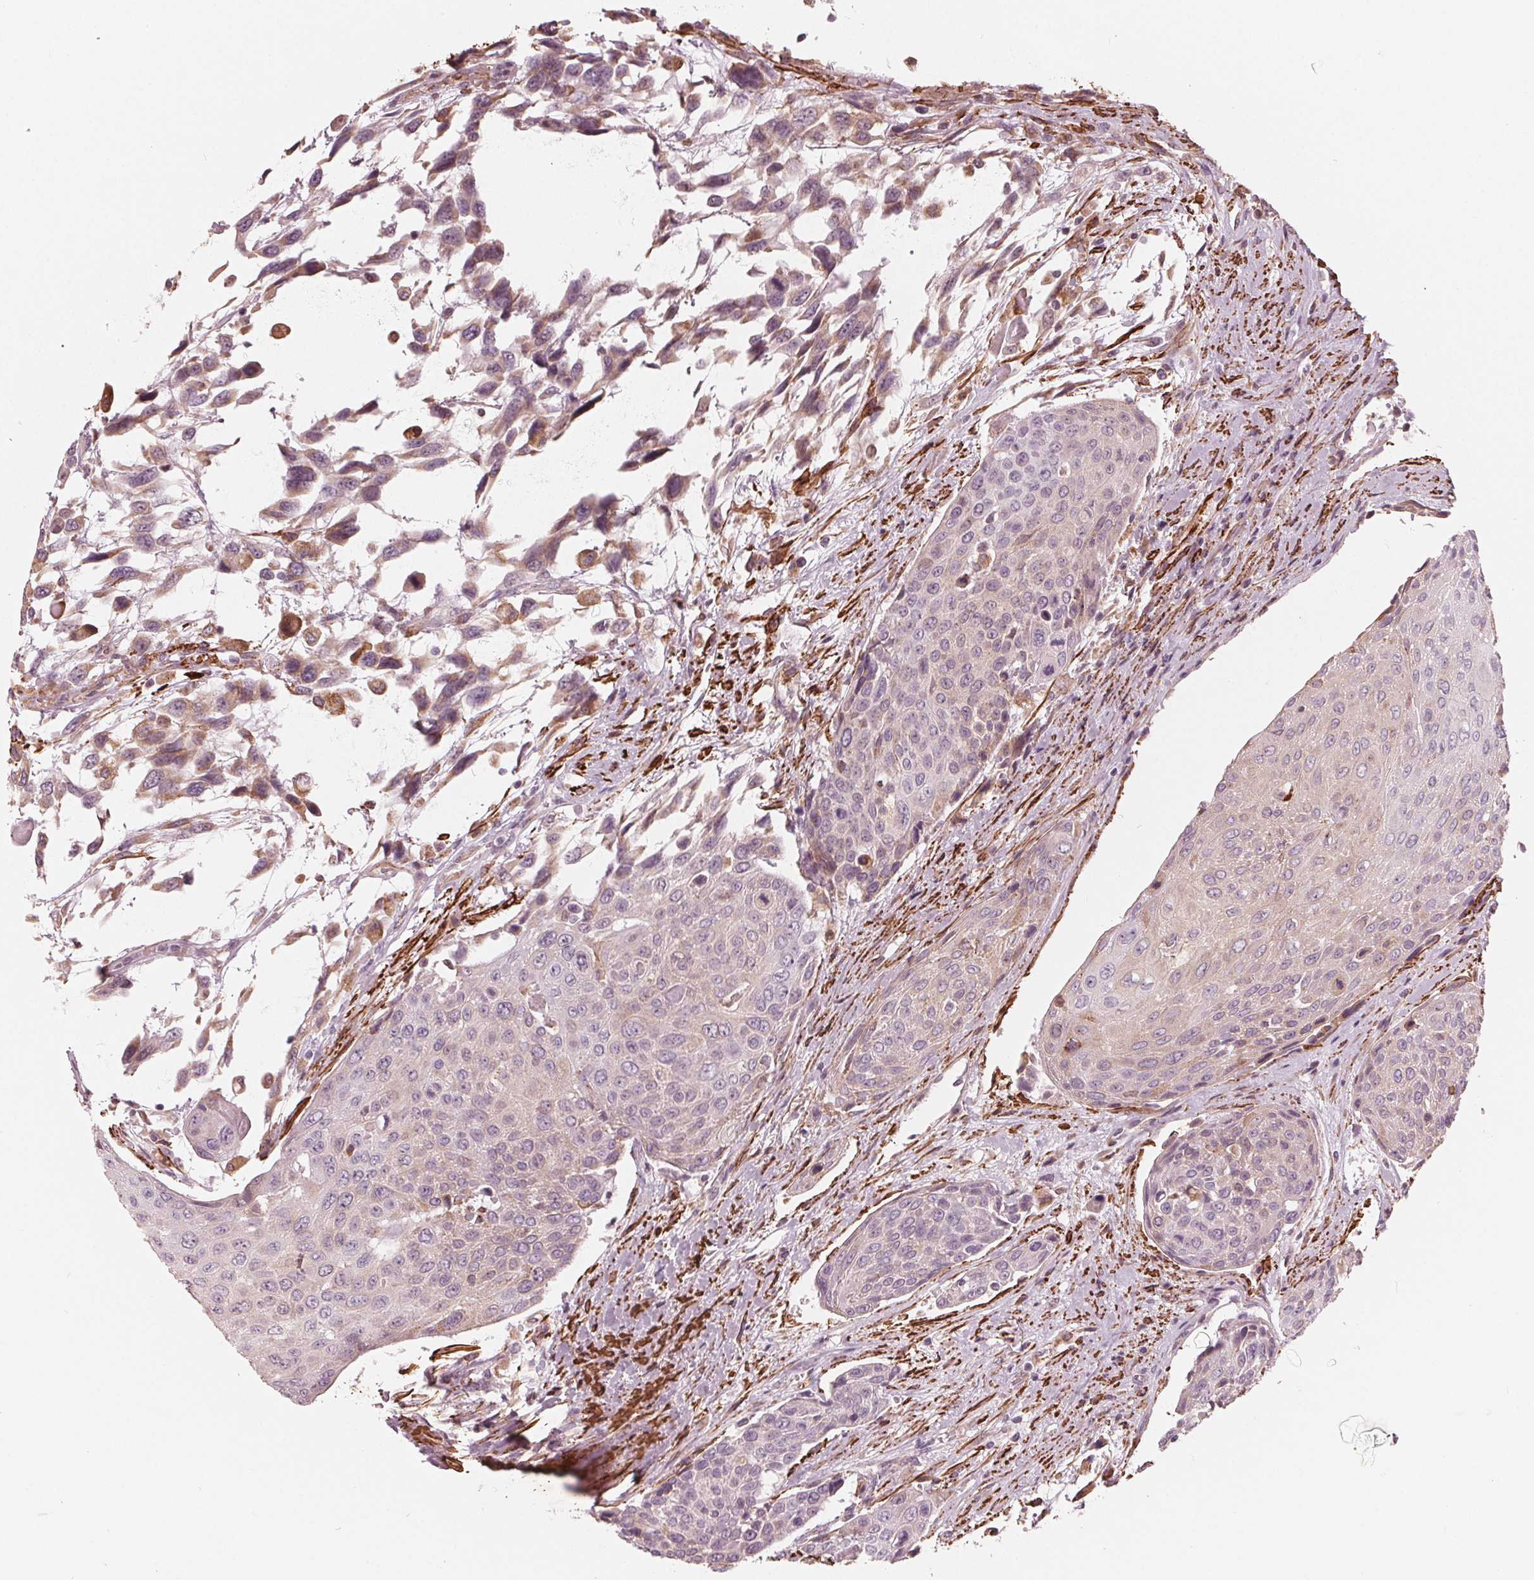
{"staining": {"intensity": "weak", "quantity": "<25%", "location": "cytoplasmic/membranous"}, "tissue": "urothelial cancer", "cell_type": "Tumor cells", "image_type": "cancer", "snomed": [{"axis": "morphology", "description": "Urothelial carcinoma, High grade"}, {"axis": "topography", "description": "Urinary bladder"}], "caption": "A high-resolution photomicrograph shows immunohistochemistry (IHC) staining of high-grade urothelial carcinoma, which exhibits no significant positivity in tumor cells. Brightfield microscopy of IHC stained with DAB (brown) and hematoxylin (blue), captured at high magnification.", "gene": "MIER3", "patient": {"sex": "female", "age": 70}}